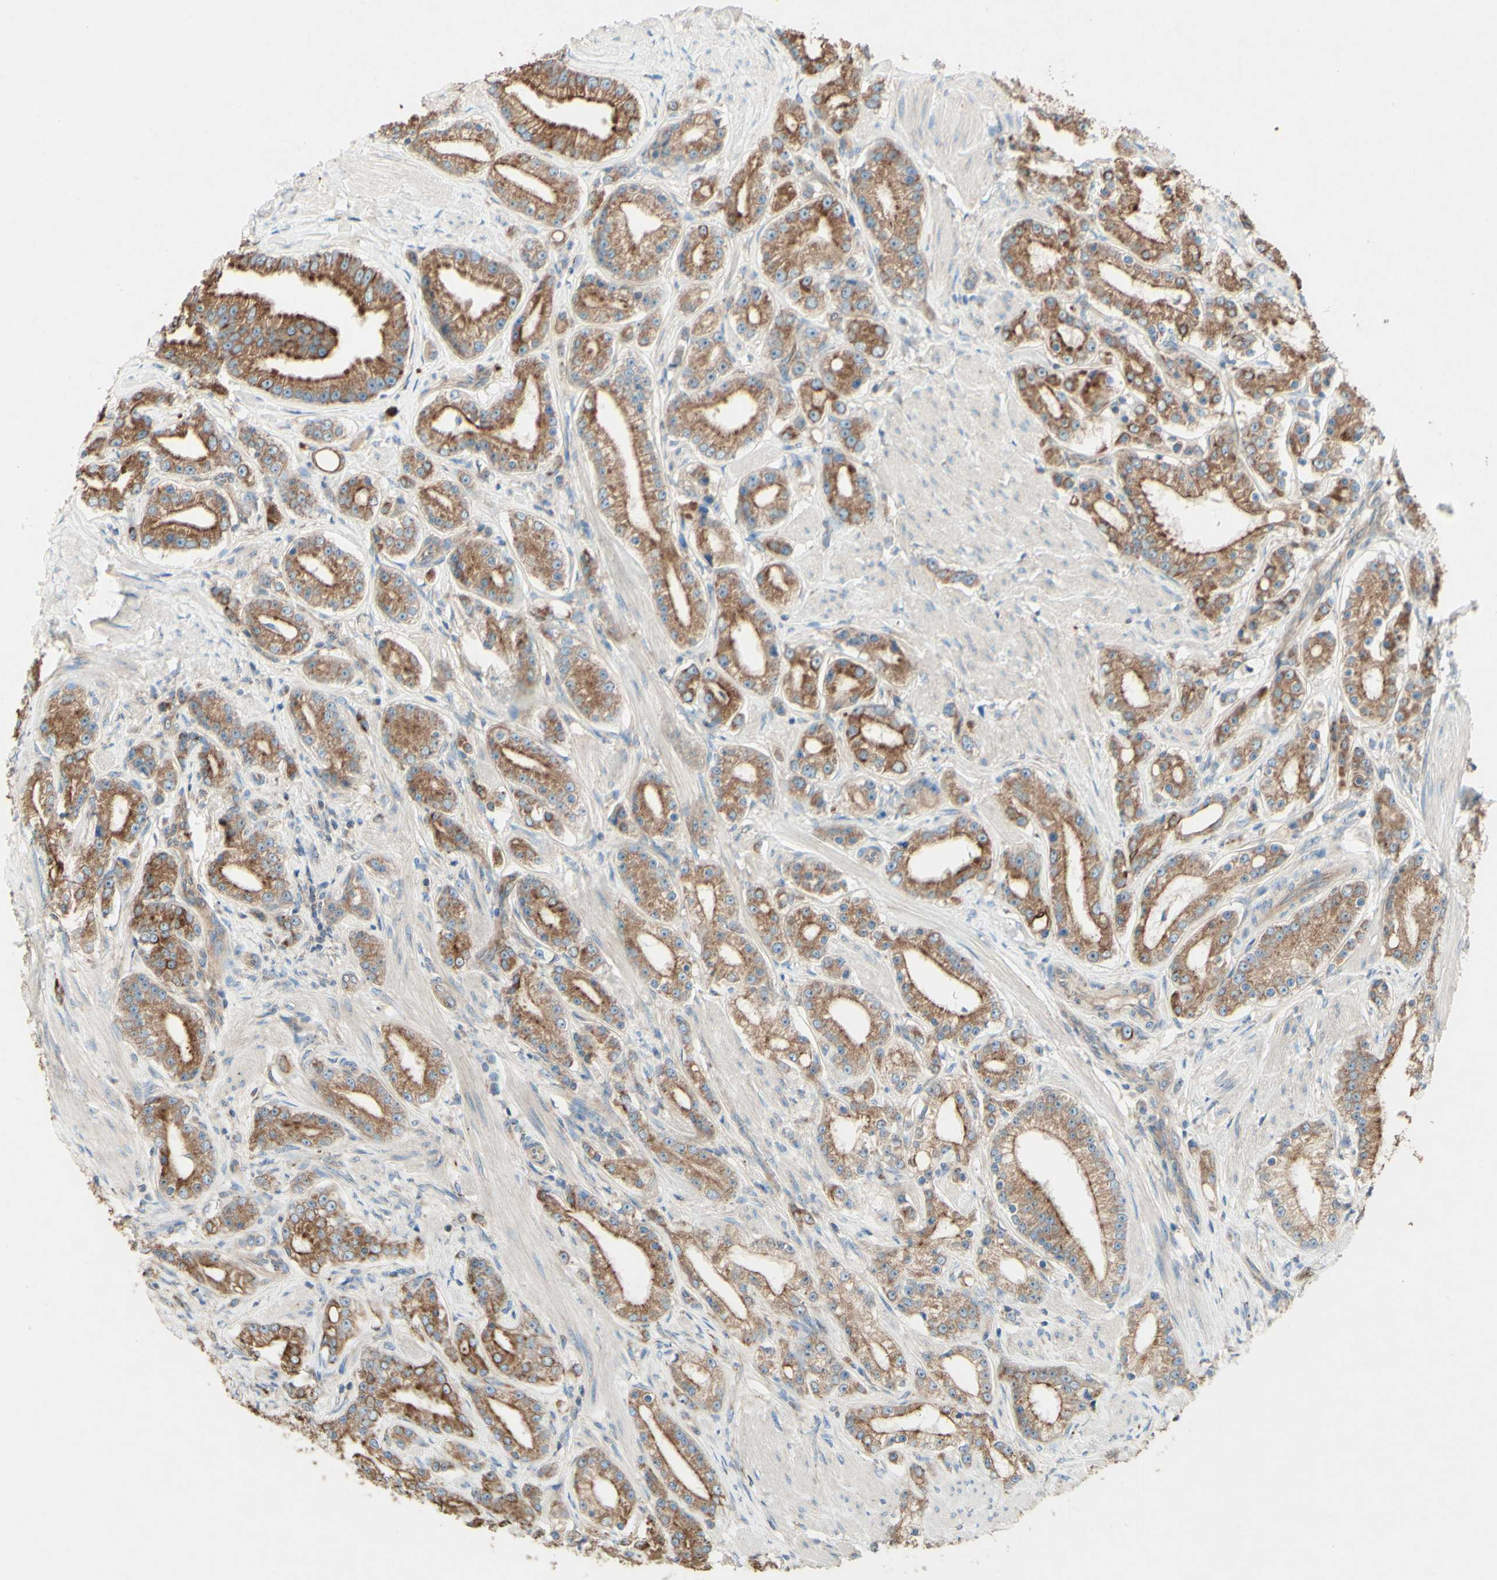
{"staining": {"intensity": "moderate", "quantity": ">75%", "location": "cytoplasmic/membranous"}, "tissue": "prostate cancer", "cell_type": "Tumor cells", "image_type": "cancer", "snomed": [{"axis": "morphology", "description": "Adenocarcinoma, Low grade"}, {"axis": "topography", "description": "Prostate"}], "caption": "This micrograph exhibits immunohistochemistry staining of low-grade adenocarcinoma (prostate), with medium moderate cytoplasmic/membranous expression in about >75% of tumor cells.", "gene": "MTM1", "patient": {"sex": "male", "age": 63}}